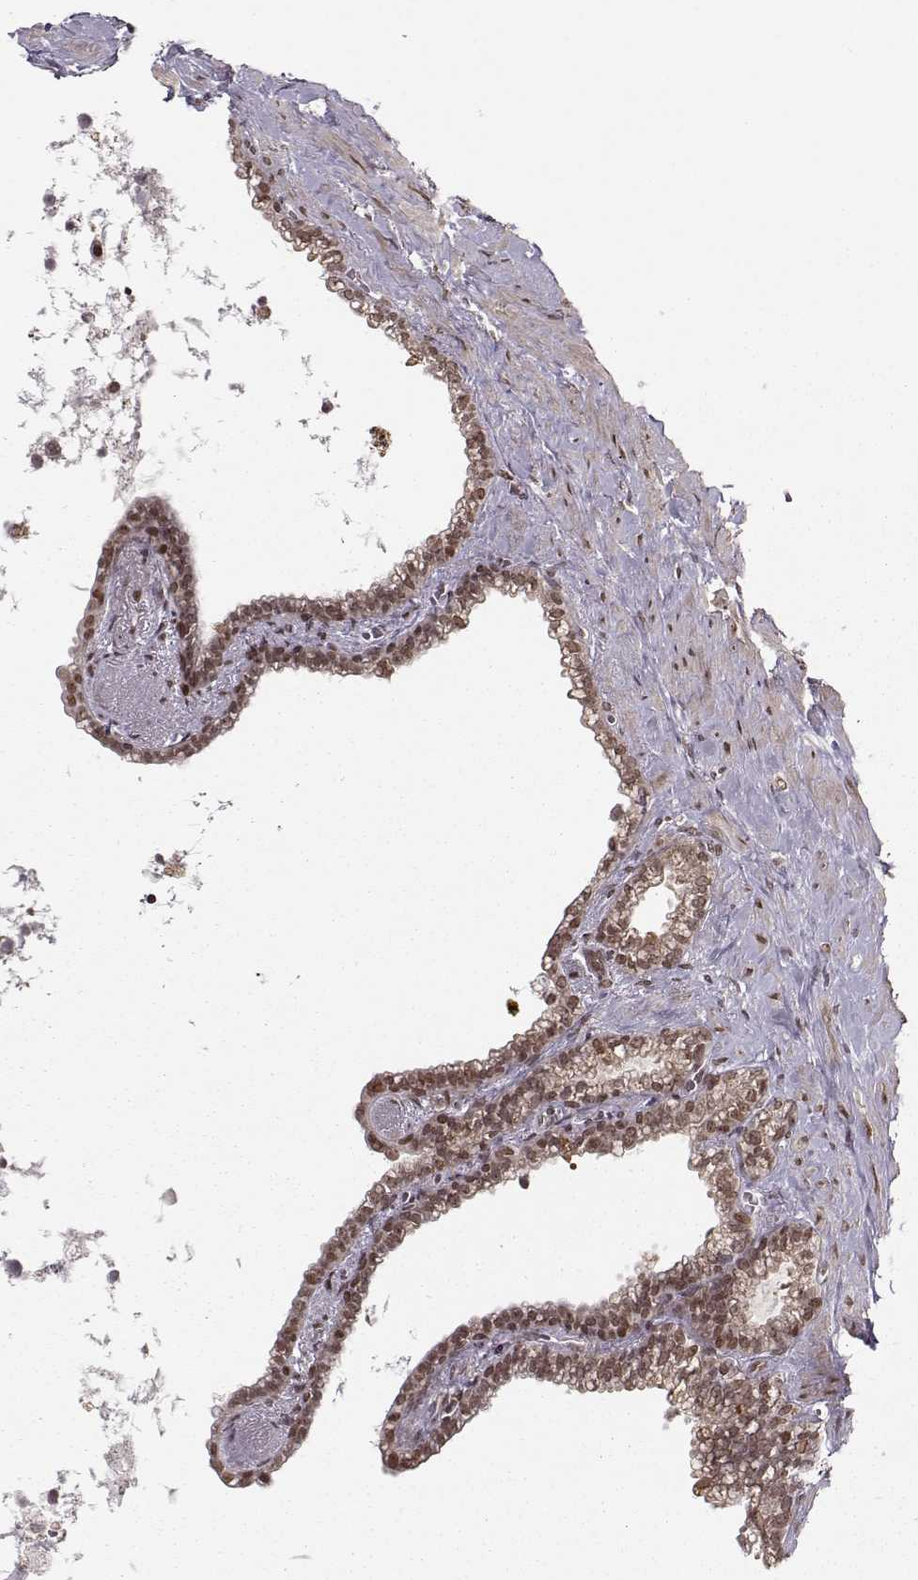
{"staining": {"intensity": "weak", "quantity": ">75%", "location": "cytoplasmic/membranous,nuclear"}, "tissue": "seminal vesicle", "cell_type": "Glandular cells", "image_type": "normal", "snomed": [{"axis": "morphology", "description": "Normal tissue, NOS"}, {"axis": "morphology", "description": "Urothelial carcinoma, NOS"}, {"axis": "topography", "description": "Urinary bladder"}, {"axis": "topography", "description": "Seminal veicle"}], "caption": "Weak cytoplasmic/membranous,nuclear staining is present in approximately >75% of glandular cells in normal seminal vesicle.", "gene": "RAI1", "patient": {"sex": "male", "age": 76}}